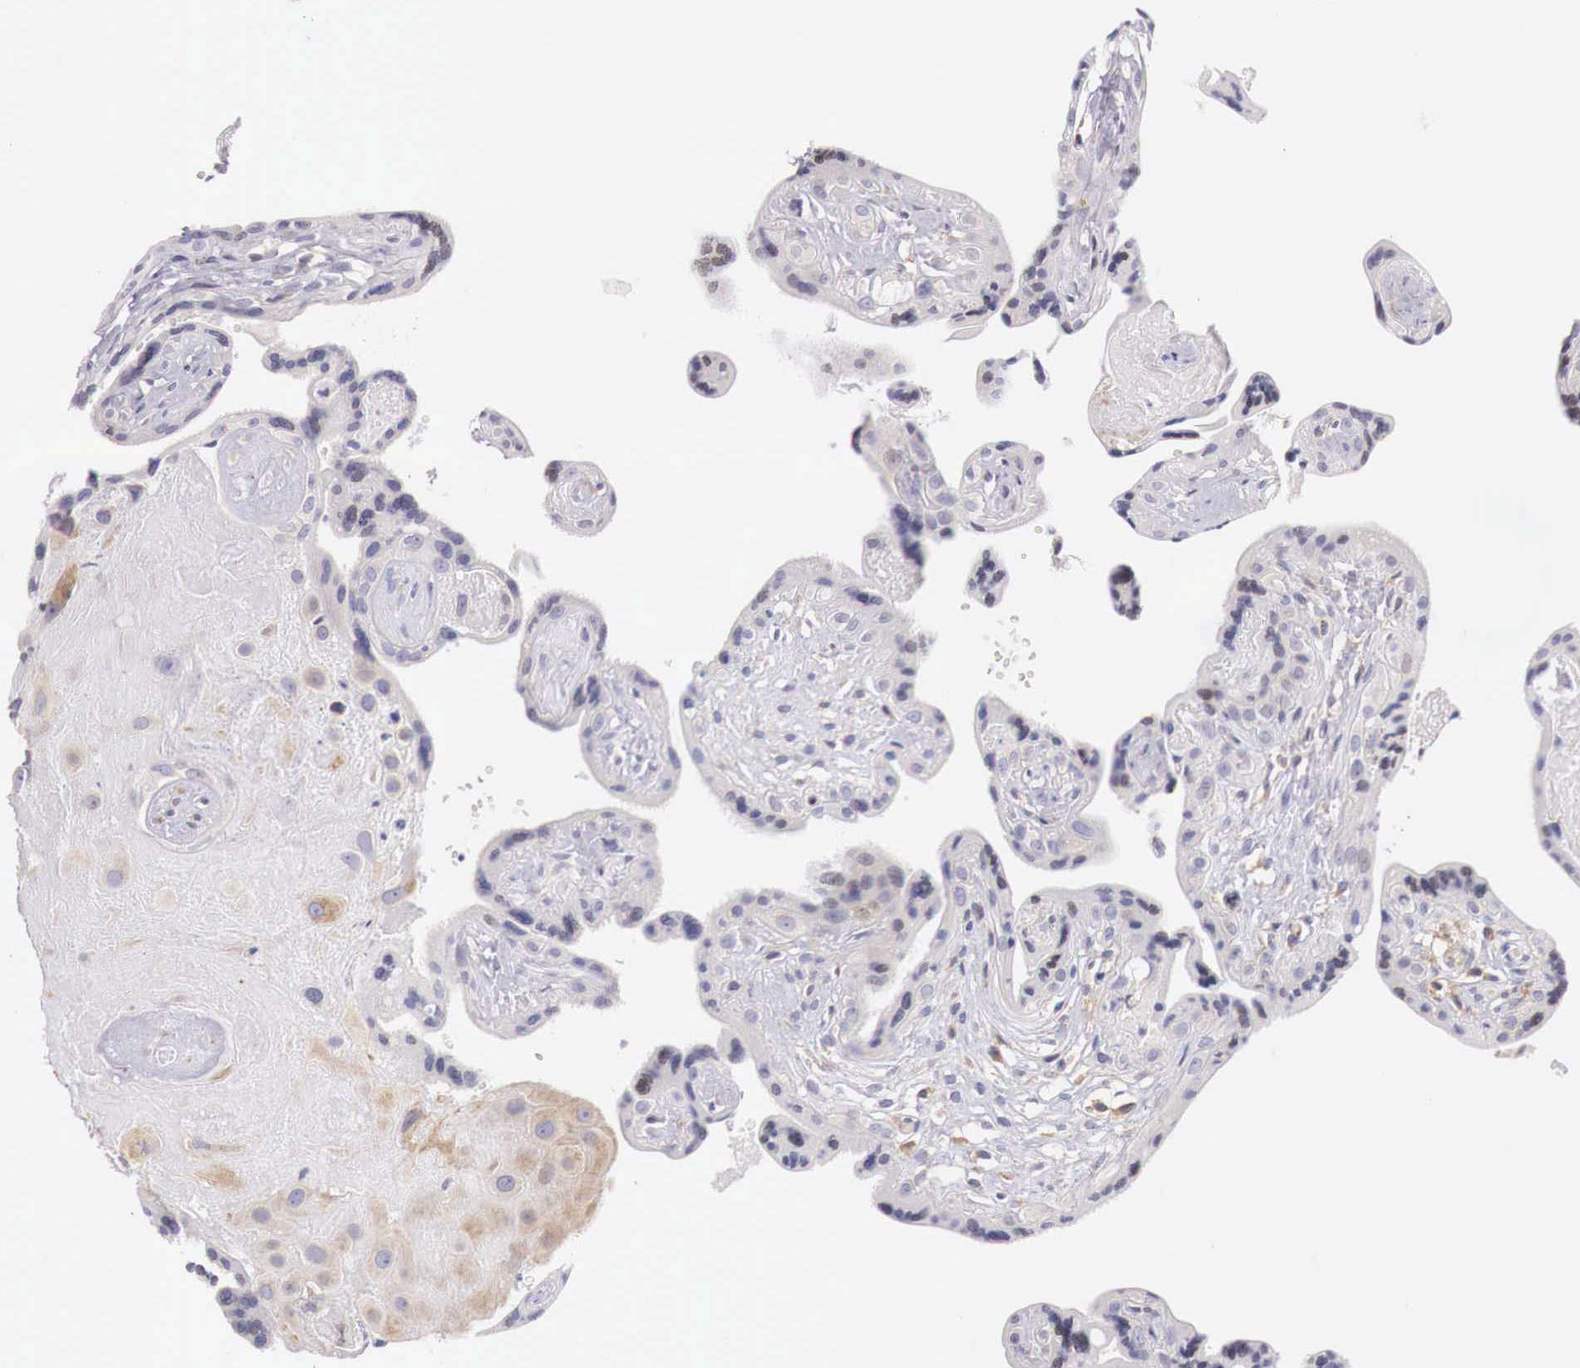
{"staining": {"intensity": "weak", "quantity": ">75%", "location": "cytoplasmic/membranous"}, "tissue": "placenta", "cell_type": "Decidual cells", "image_type": "normal", "snomed": [{"axis": "morphology", "description": "Normal tissue, NOS"}, {"axis": "topography", "description": "Placenta"}], "caption": "The immunohistochemical stain highlights weak cytoplasmic/membranous expression in decidual cells of normal placenta. (IHC, brightfield microscopy, high magnification).", "gene": "CLCN5", "patient": {"sex": "female", "age": 24}}